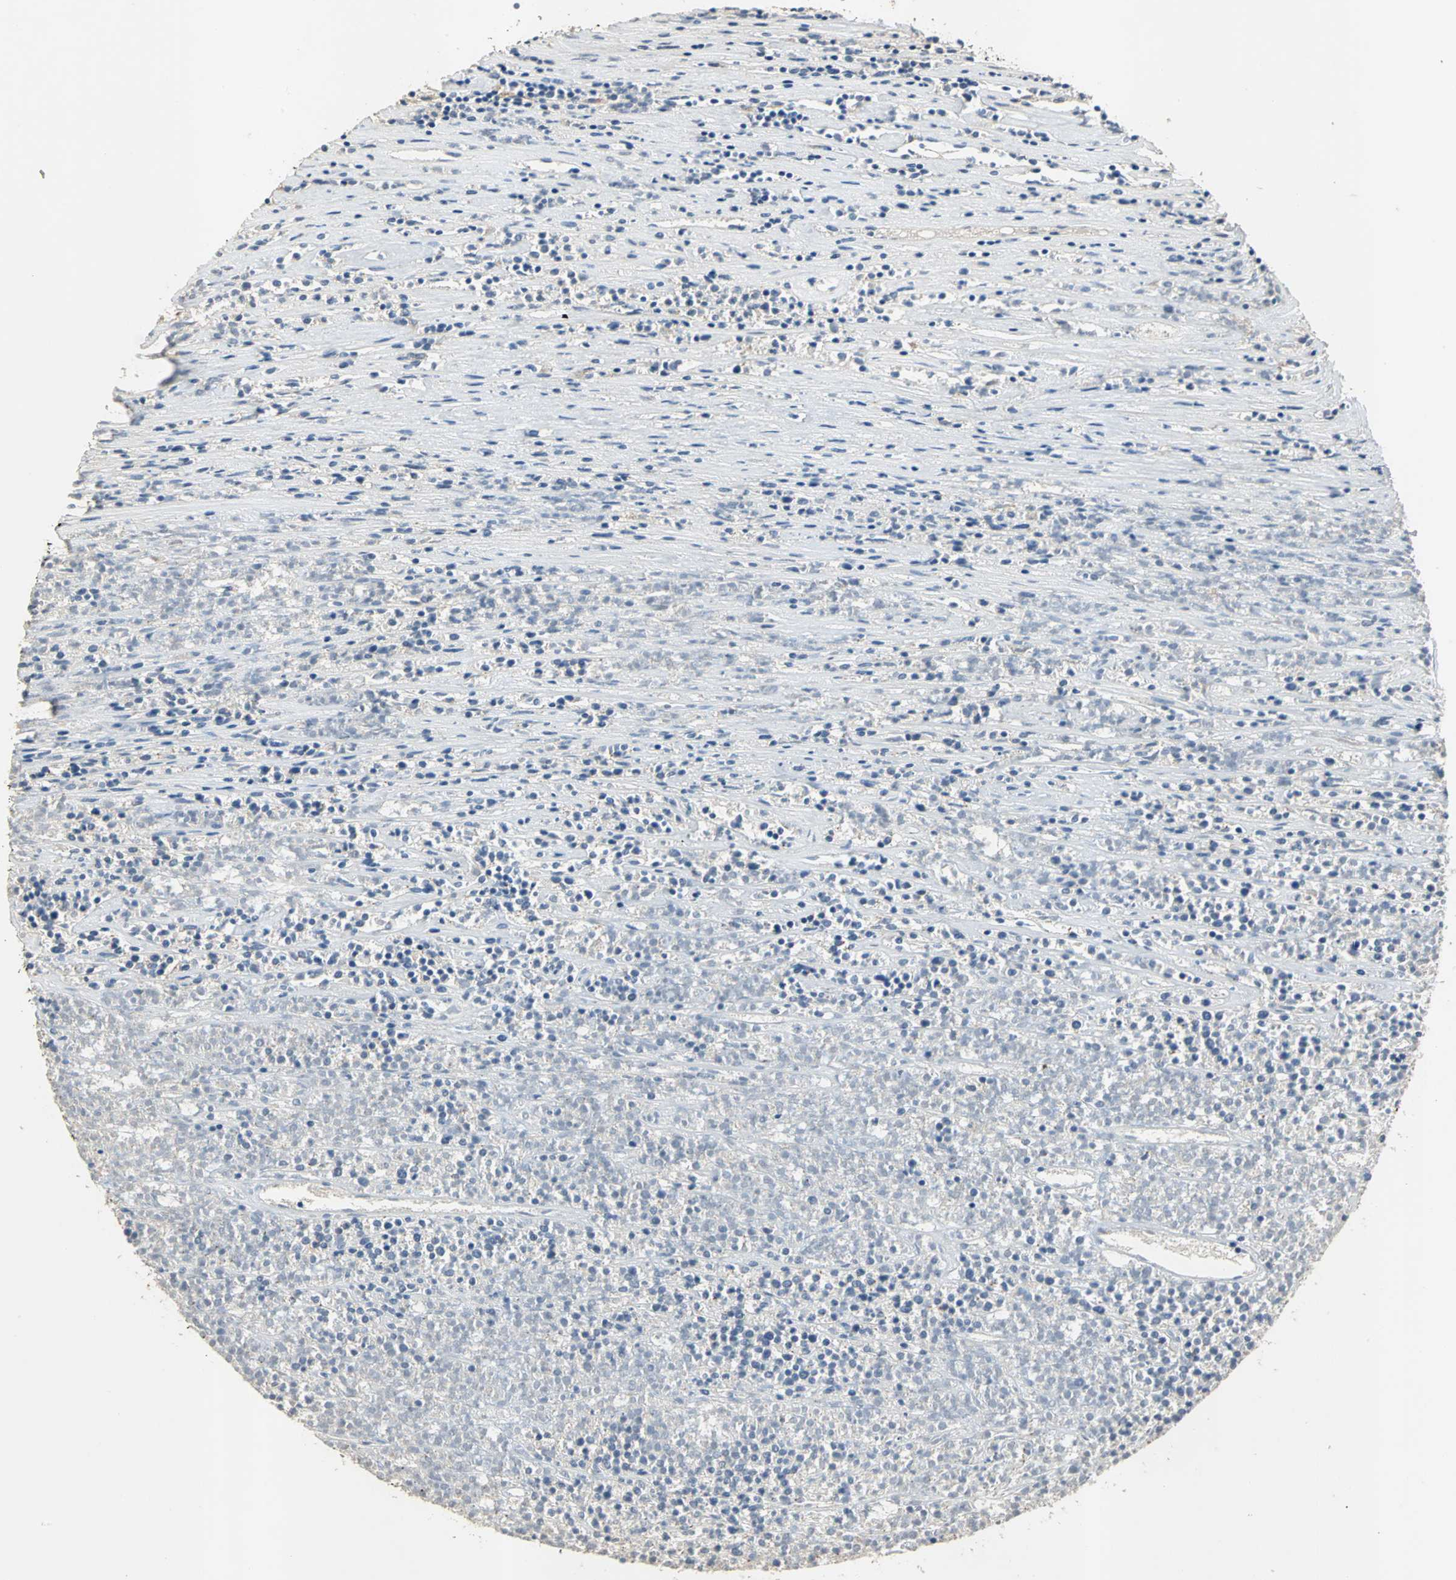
{"staining": {"intensity": "negative", "quantity": "none", "location": "none"}, "tissue": "lymphoma", "cell_type": "Tumor cells", "image_type": "cancer", "snomed": [{"axis": "morphology", "description": "Malignant lymphoma, non-Hodgkin's type, High grade"}, {"axis": "topography", "description": "Lymph node"}], "caption": "Immunohistochemical staining of lymphoma exhibits no significant staining in tumor cells.", "gene": "OCLN", "patient": {"sex": "female", "age": 73}}